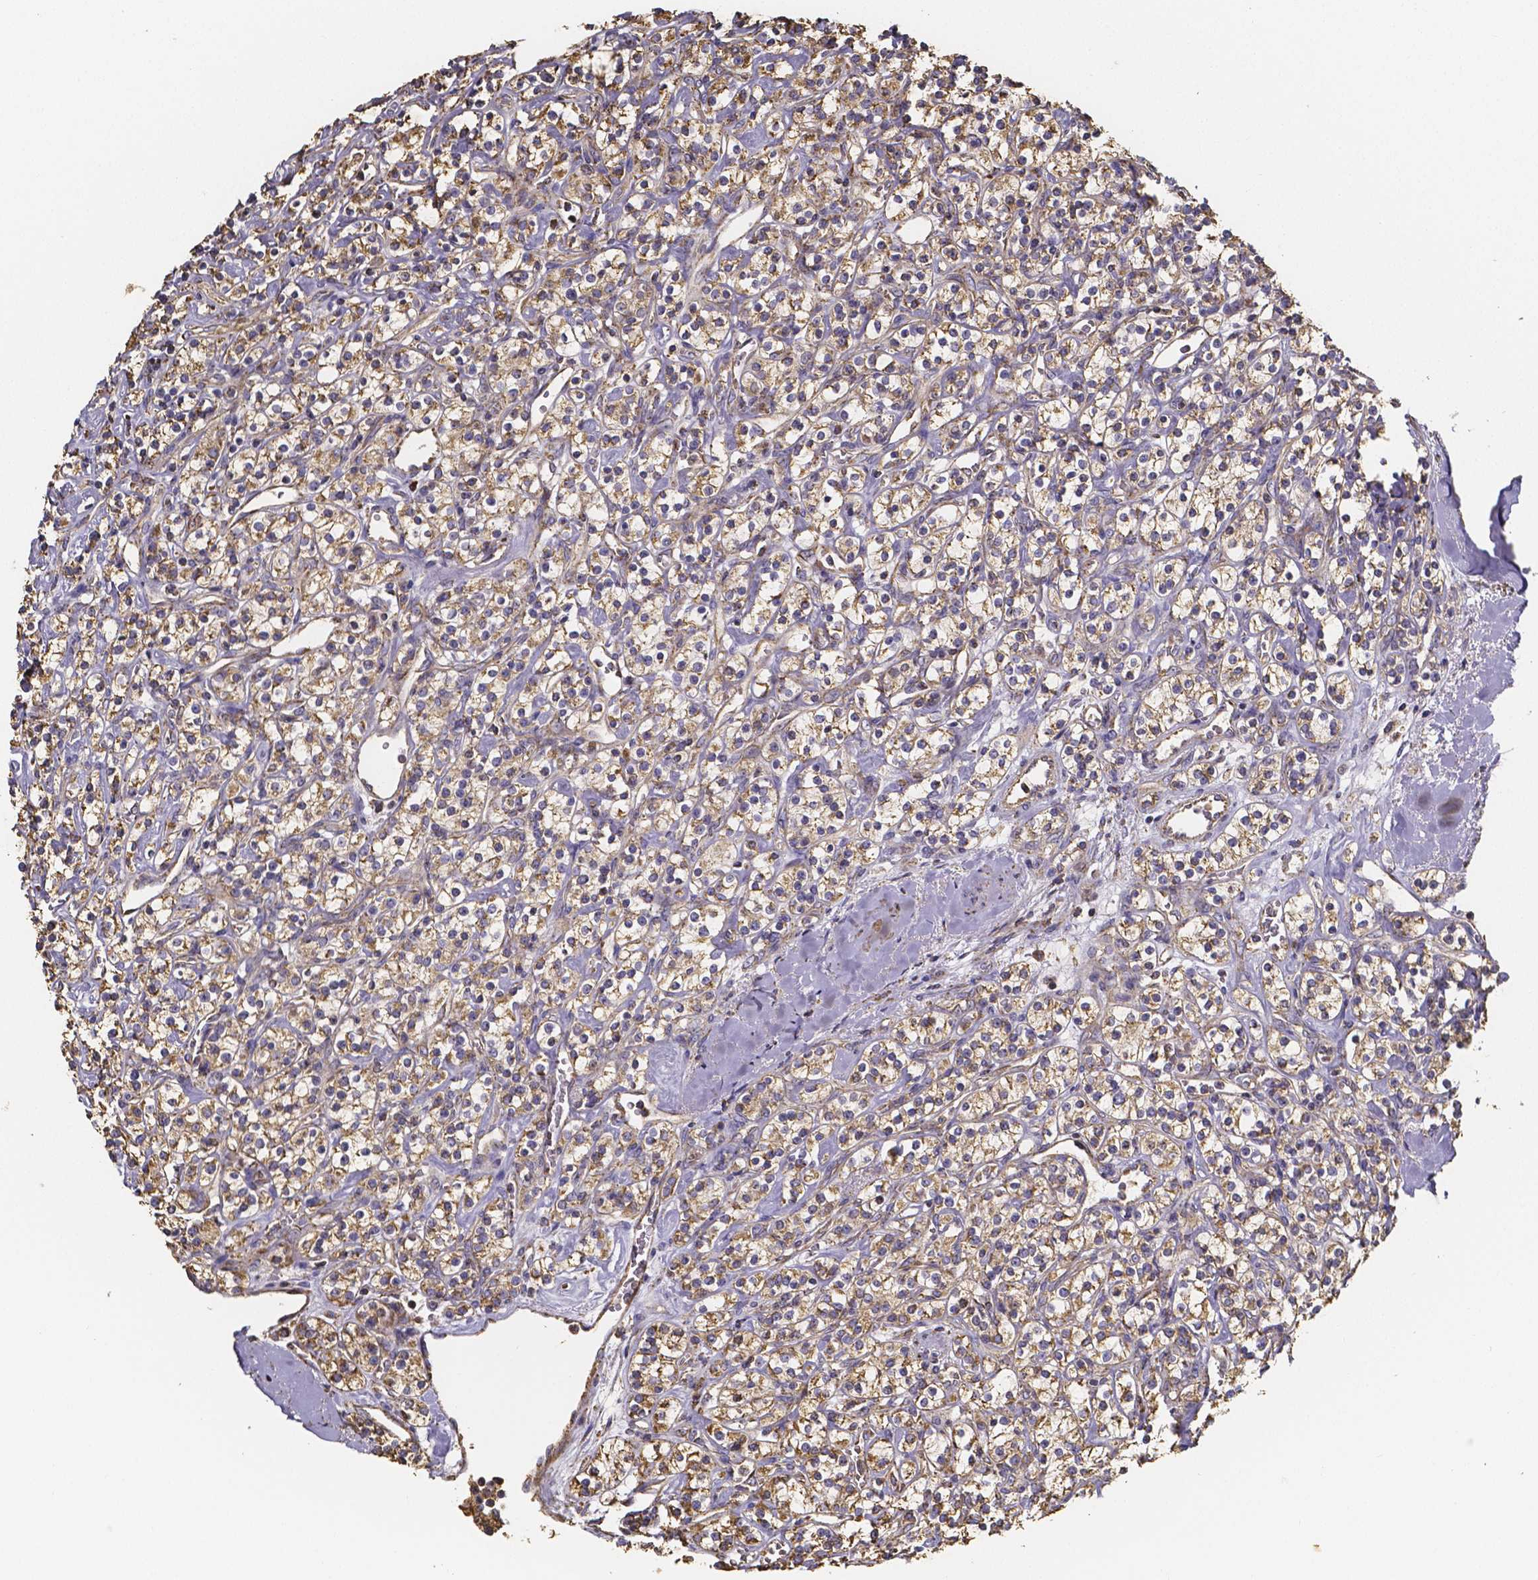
{"staining": {"intensity": "moderate", "quantity": ">75%", "location": "cytoplasmic/membranous"}, "tissue": "renal cancer", "cell_type": "Tumor cells", "image_type": "cancer", "snomed": [{"axis": "morphology", "description": "Adenocarcinoma, NOS"}, {"axis": "topography", "description": "Kidney"}], "caption": "Immunohistochemical staining of human renal adenocarcinoma shows medium levels of moderate cytoplasmic/membranous expression in approximately >75% of tumor cells.", "gene": "SLC35D2", "patient": {"sex": "male", "age": 77}}